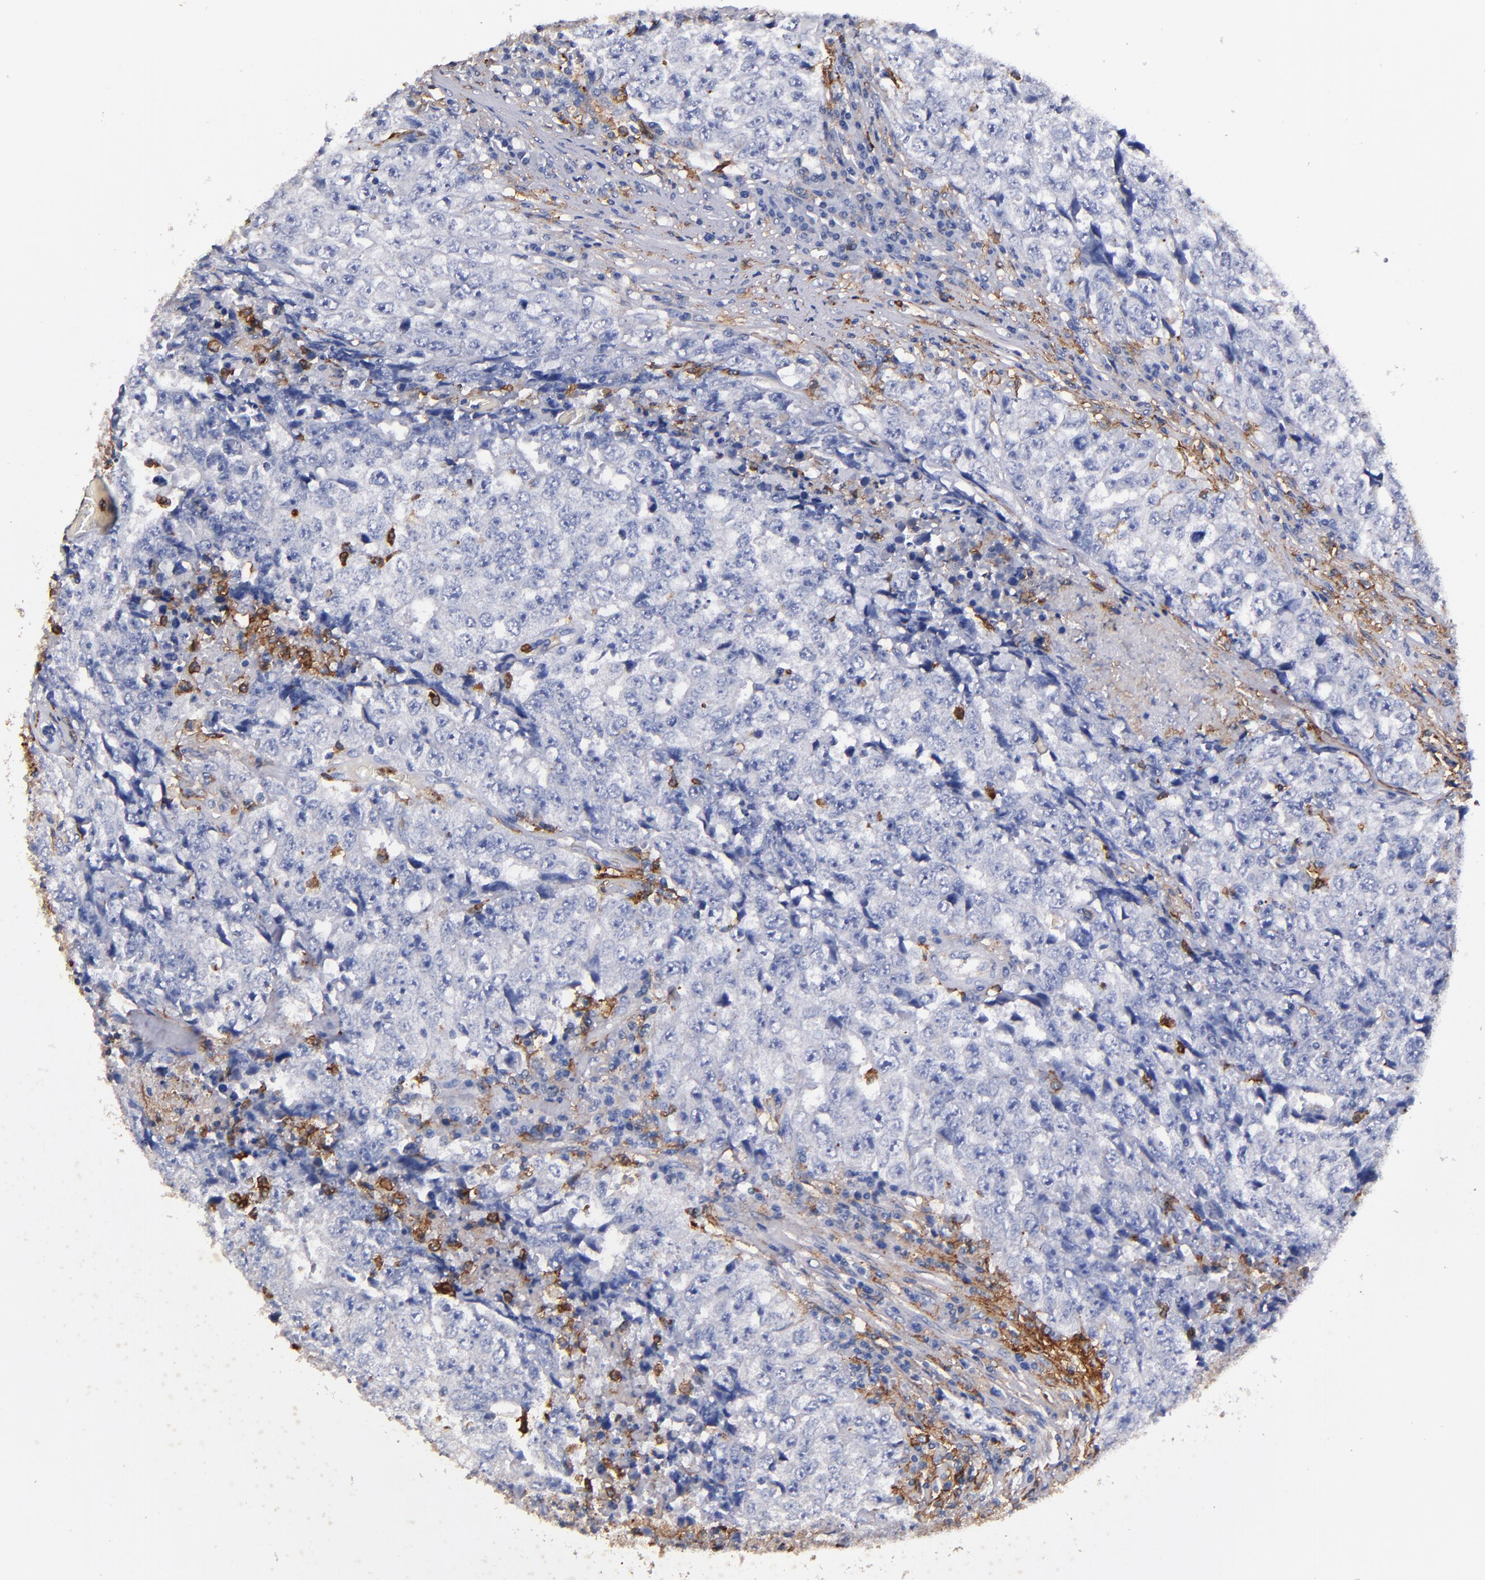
{"staining": {"intensity": "strong", "quantity": "<25%", "location": "cytoplasmic/membranous"}, "tissue": "testis cancer", "cell_type": "Tumor cells", "image_type": "cancer", "snomed": [{"axis": "morphology", "description": "Necrosis, NOS"}, {"axis": "morphology", "description": "Carcinoma, Embryonal, NOS"}, {"axis": "topography", "description": "Testis"}], "caption": "Testis embryonal carcinoma was stained to show a protein in brown. There is medium levels of strong cytoplasmic/membranous staining in approximately <25% of tumor cells. The protein of interest is stained brown, and the nuclei are stained in blue (DAB (3,3'-diaminobenzidine) IHC with brightfield microscopy, high magnification).", "gene": "SIRPA", "patient": {"sex": "male", "age": 19}}